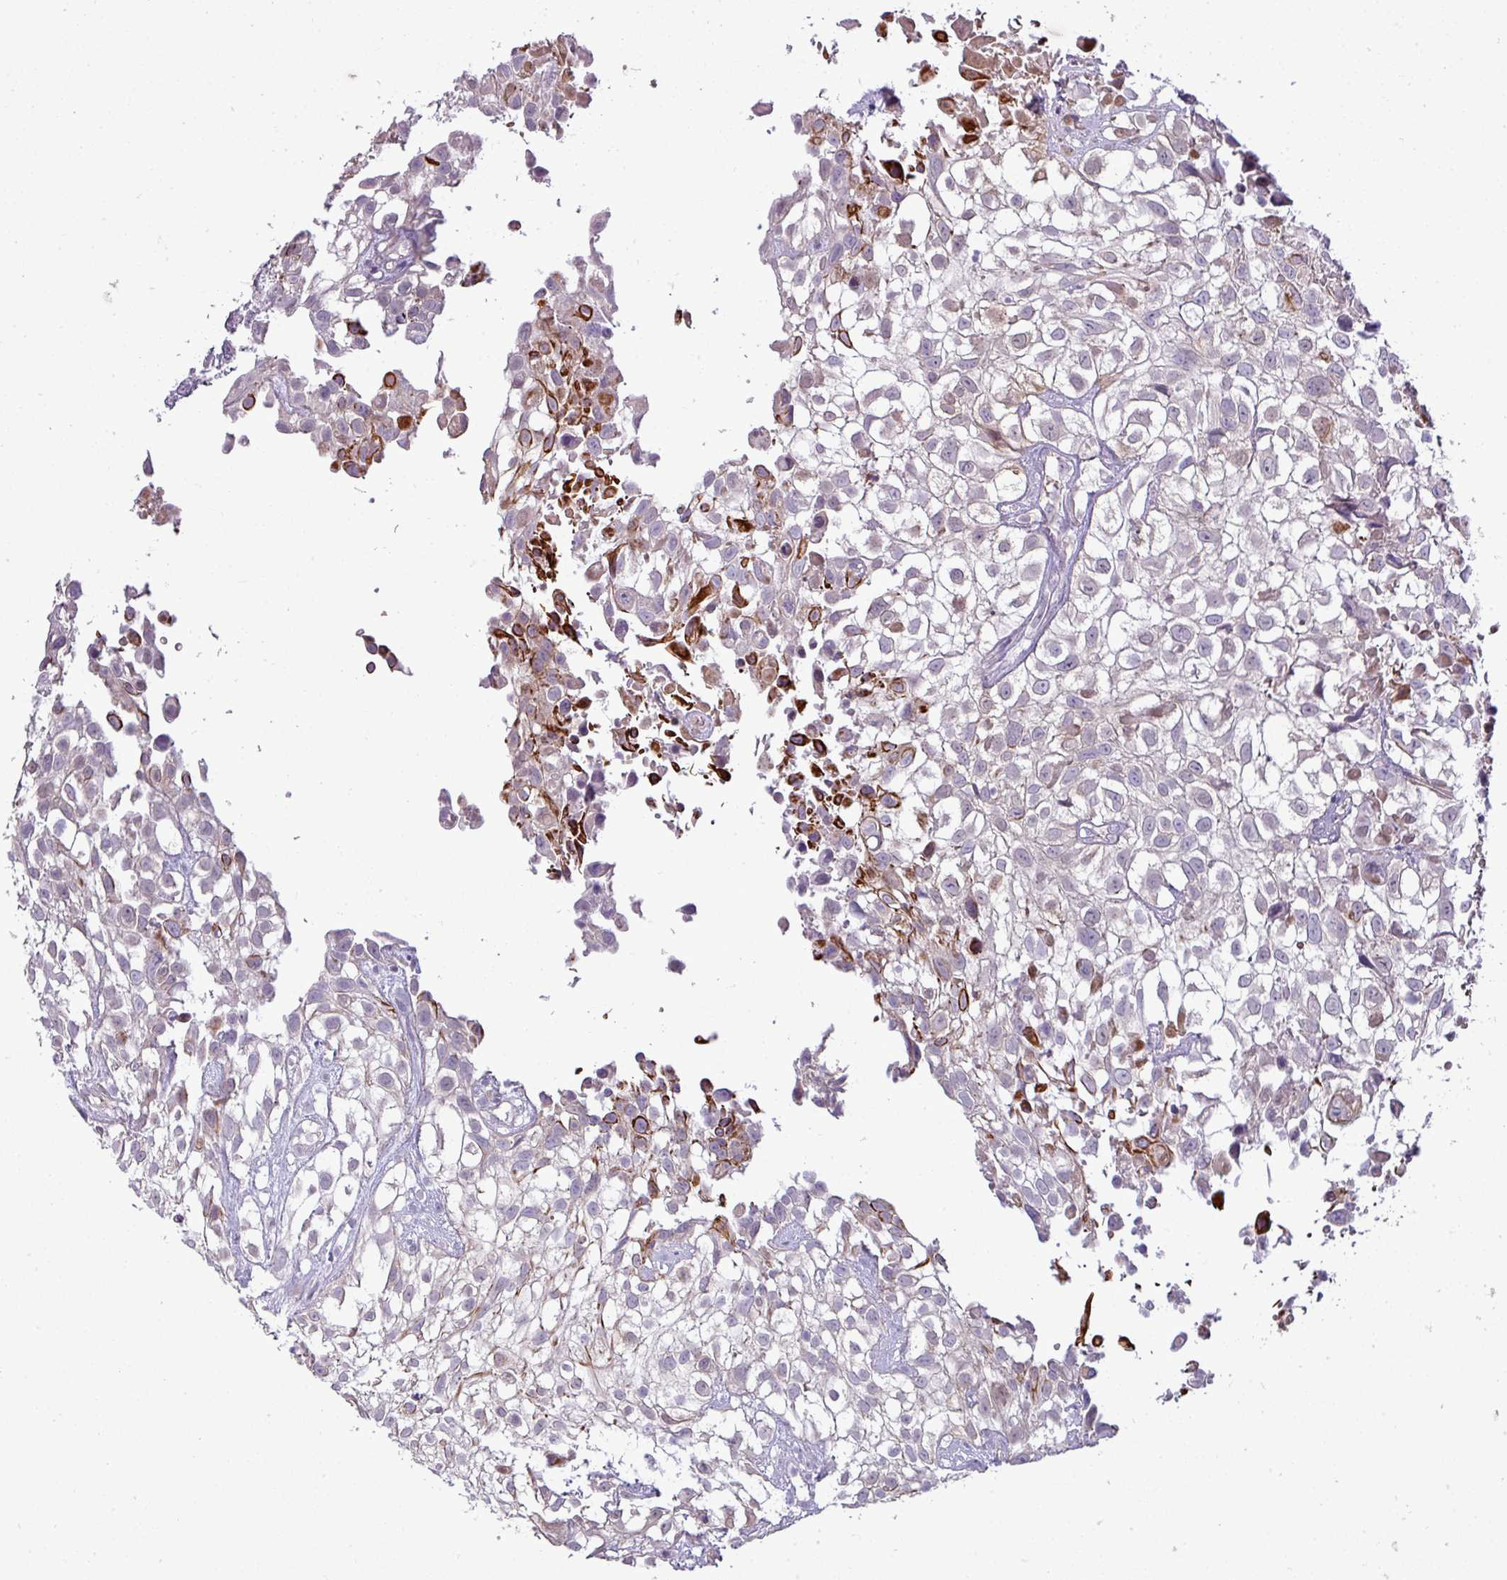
{"staining": {"intensity": "strong", "quantity": "<25%", "location": "cytoplasmic/membranous"}, "tissue": "urothelial cancer", "cell_type": "Tumor cells", "image_type": "cancer", "snomed": [{"axis": "morphology", "description": "Urothelial carcinoma, High grade"}, {"axis": "topography", "description": "Urinary bladder"}], "caption": "High-grade urothelial carcinoma was stained to show a protein in brown. There is medium levels of strong cytoplasmic/membranous positivity in about <25% of tumor cells.", "gene": "APOM", "patient": {"sex": "male", "age": 56}}